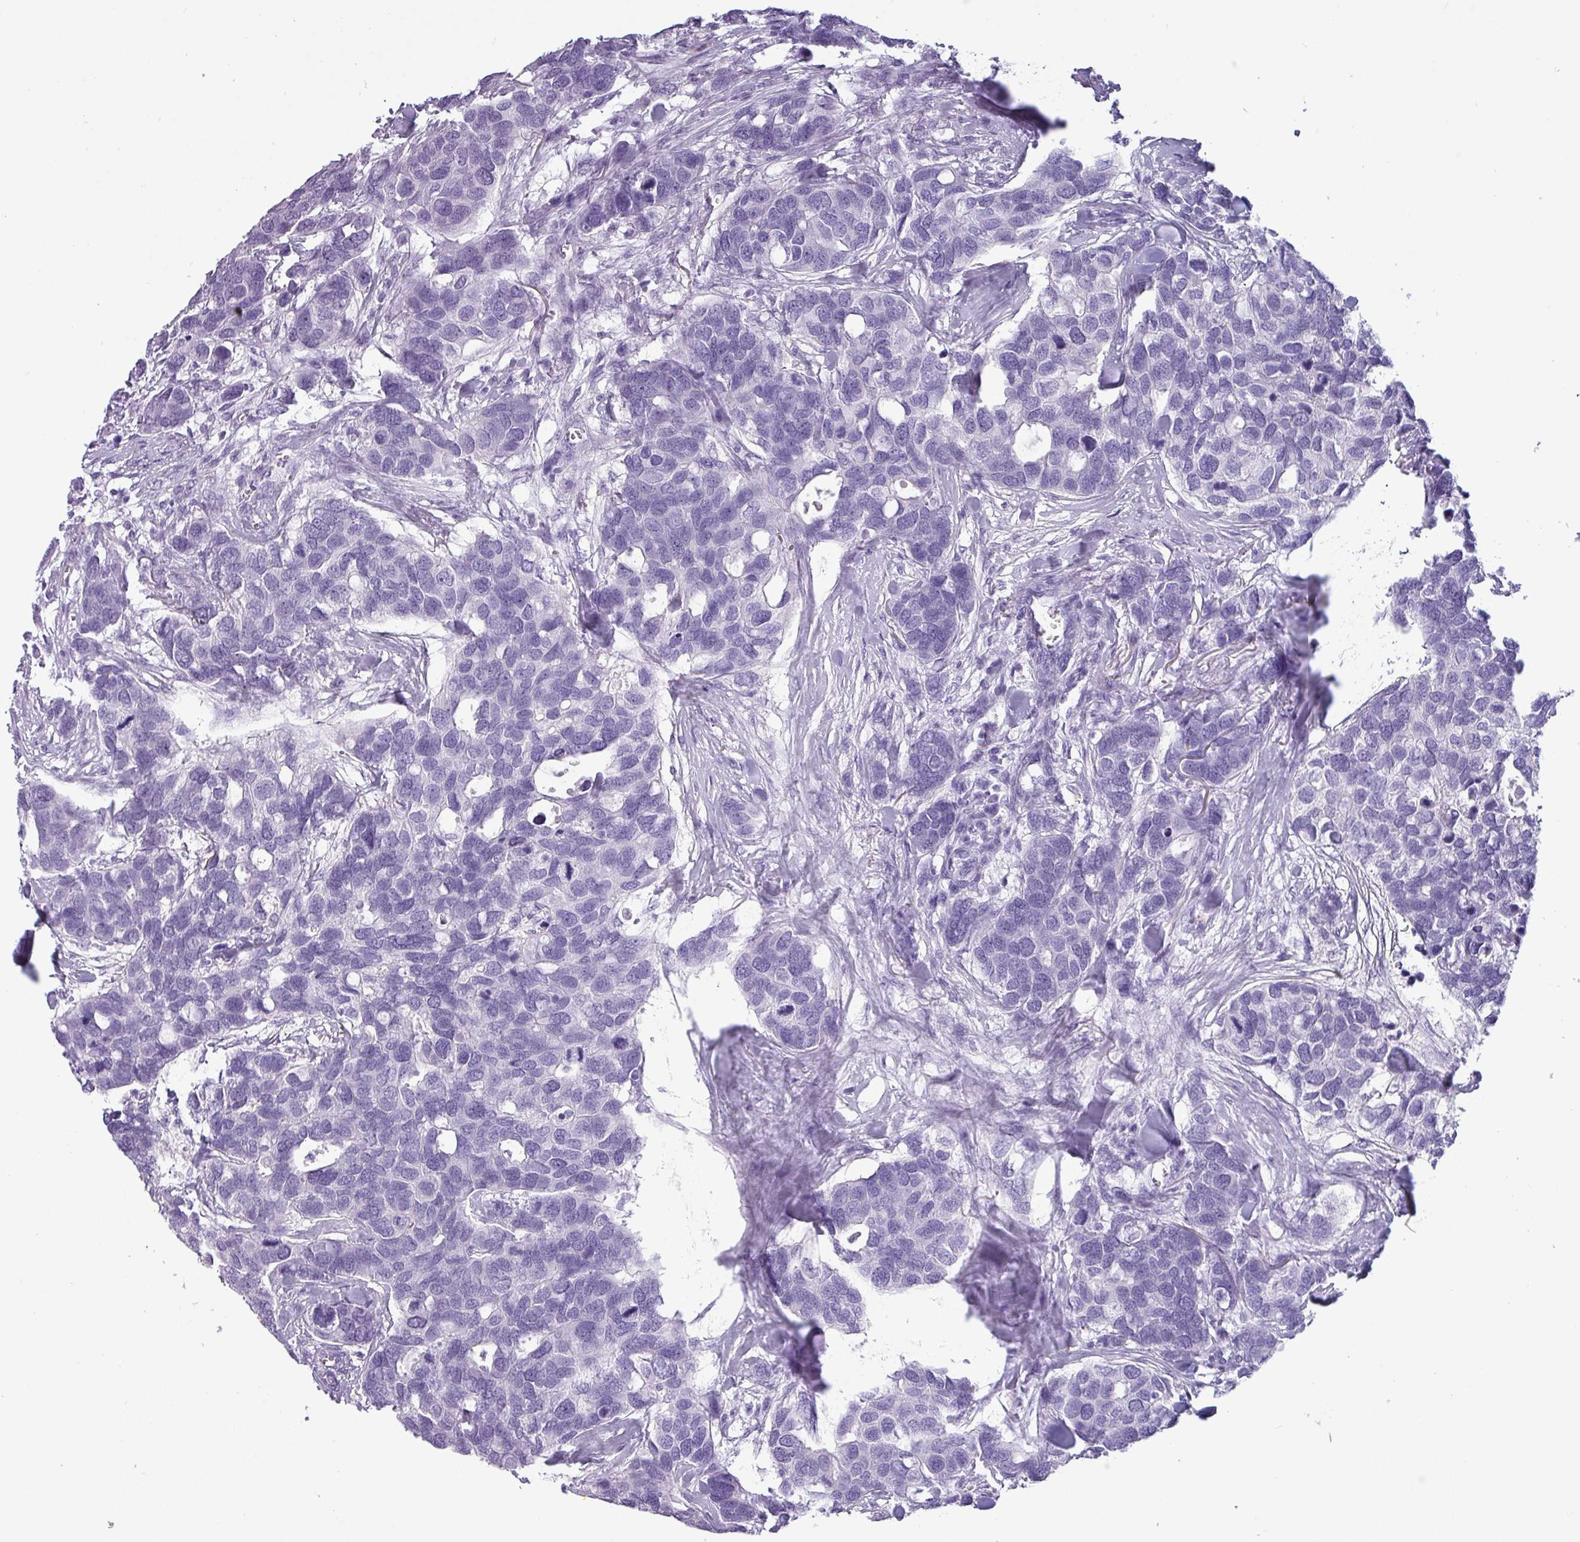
{"staining": {"intensity": "negative", "quantity": "none", "location": "none"}, "tissue": "breast cancer", "cell_type": "Tumor cells", "image_type": "cancer", "snomed": [{"axis": "morphology", "description": "Duct carcinoma"}, {"axis": "topography", "description": "Breast"}], "caption": "Tumor cells are negative for protein expression in human breast cancer (infiltrating ductal carcinoma).", "gene": "CRYBB2", "patient": {"sex": "female", "age": 83}}